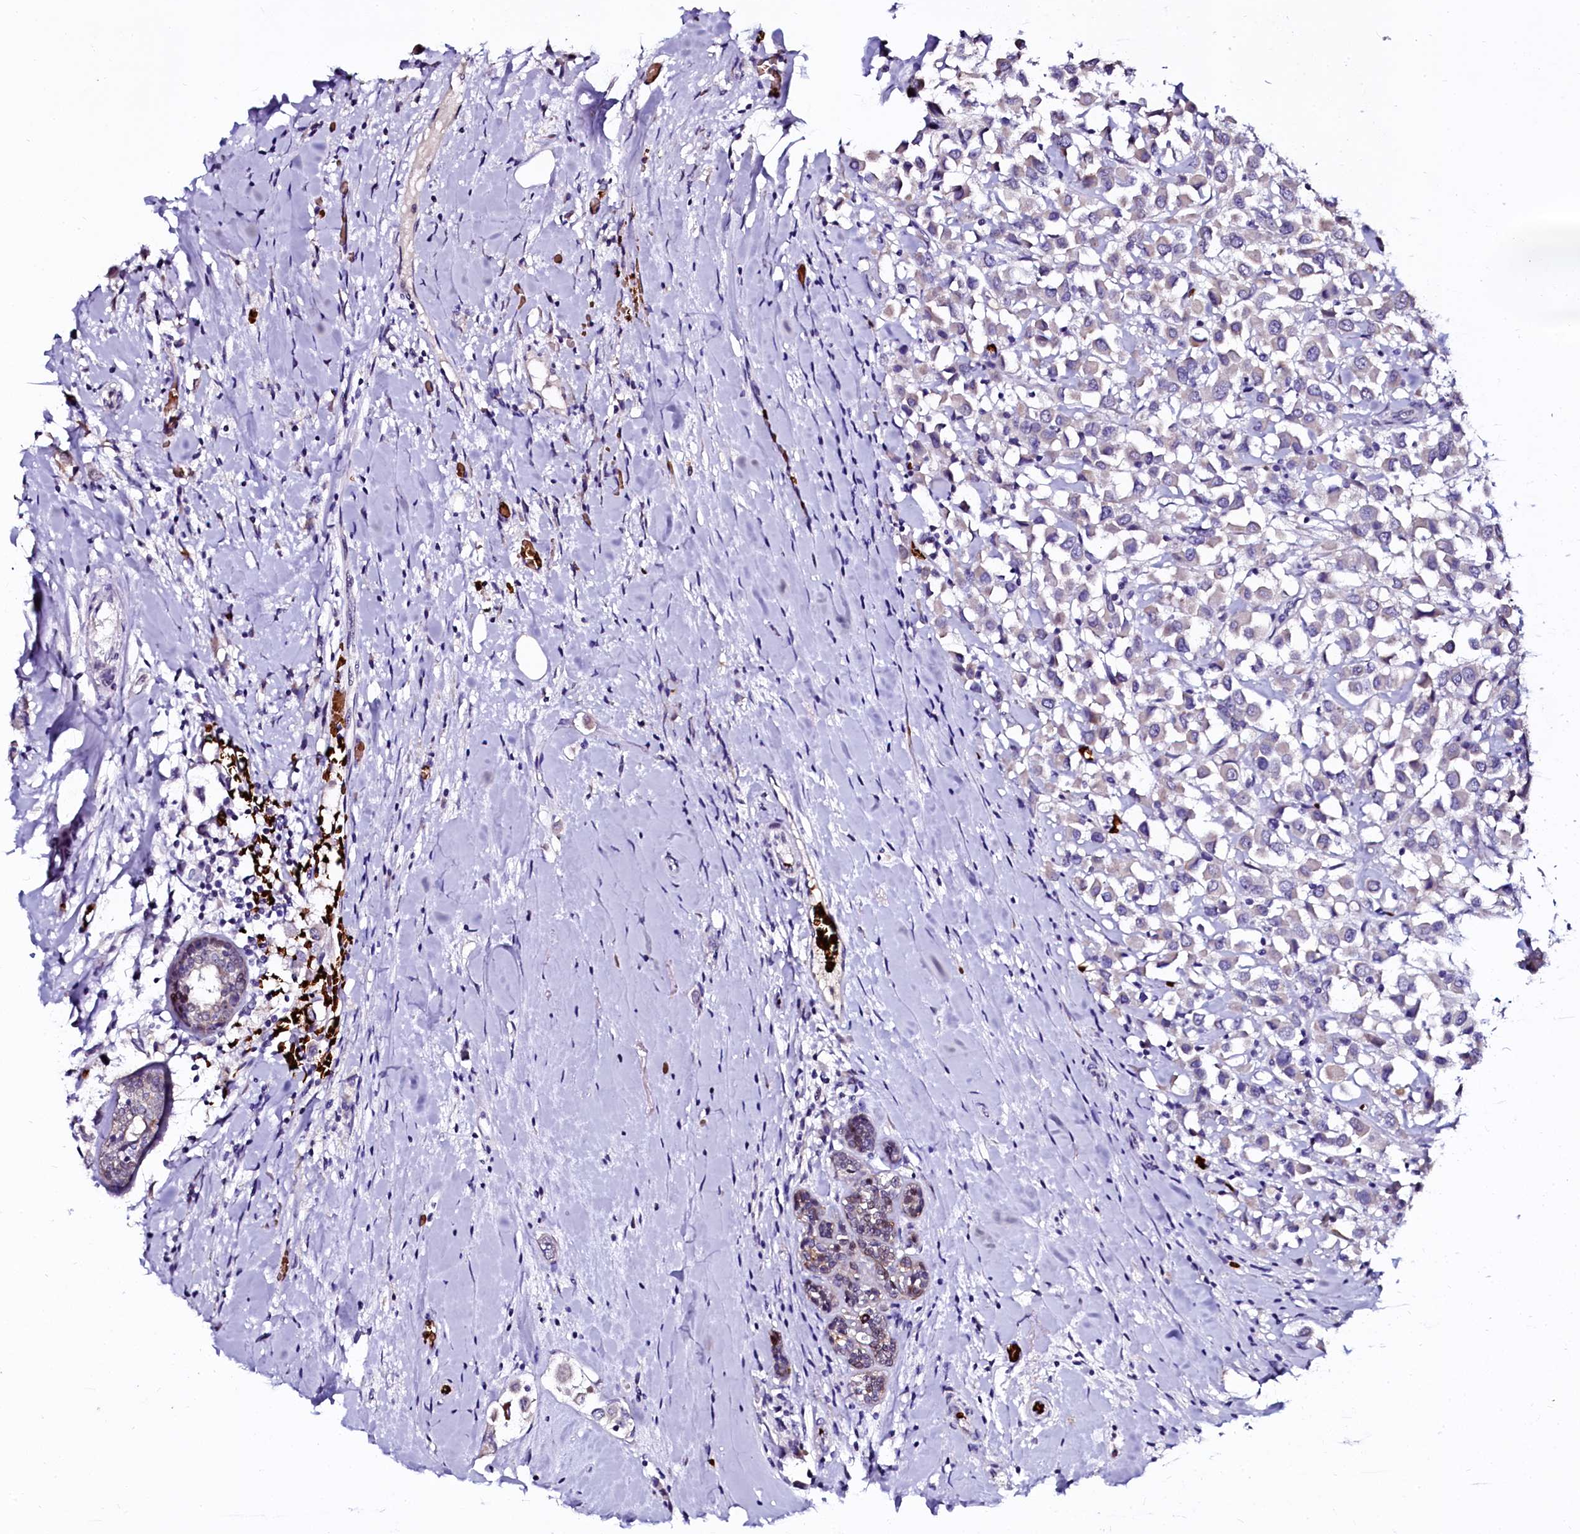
{"staining": {"intensity": "negative", "quantity": "none", "location": "none"}, "tissue": "breast cancer", "cell_type": "Tumor cells", "image_type": "cancer", "snomed": [{"axis": "morphology", "description": "Duct carcinoma"}, {"axis": "topography", "description": "Breast"}], "caption": "Image shows no significant protein positivity in tumor cells of breast cancer (intraductal carcinoma).", "gene": "CTDSPL2", "patient": {"sex": "female", "age": 61}}